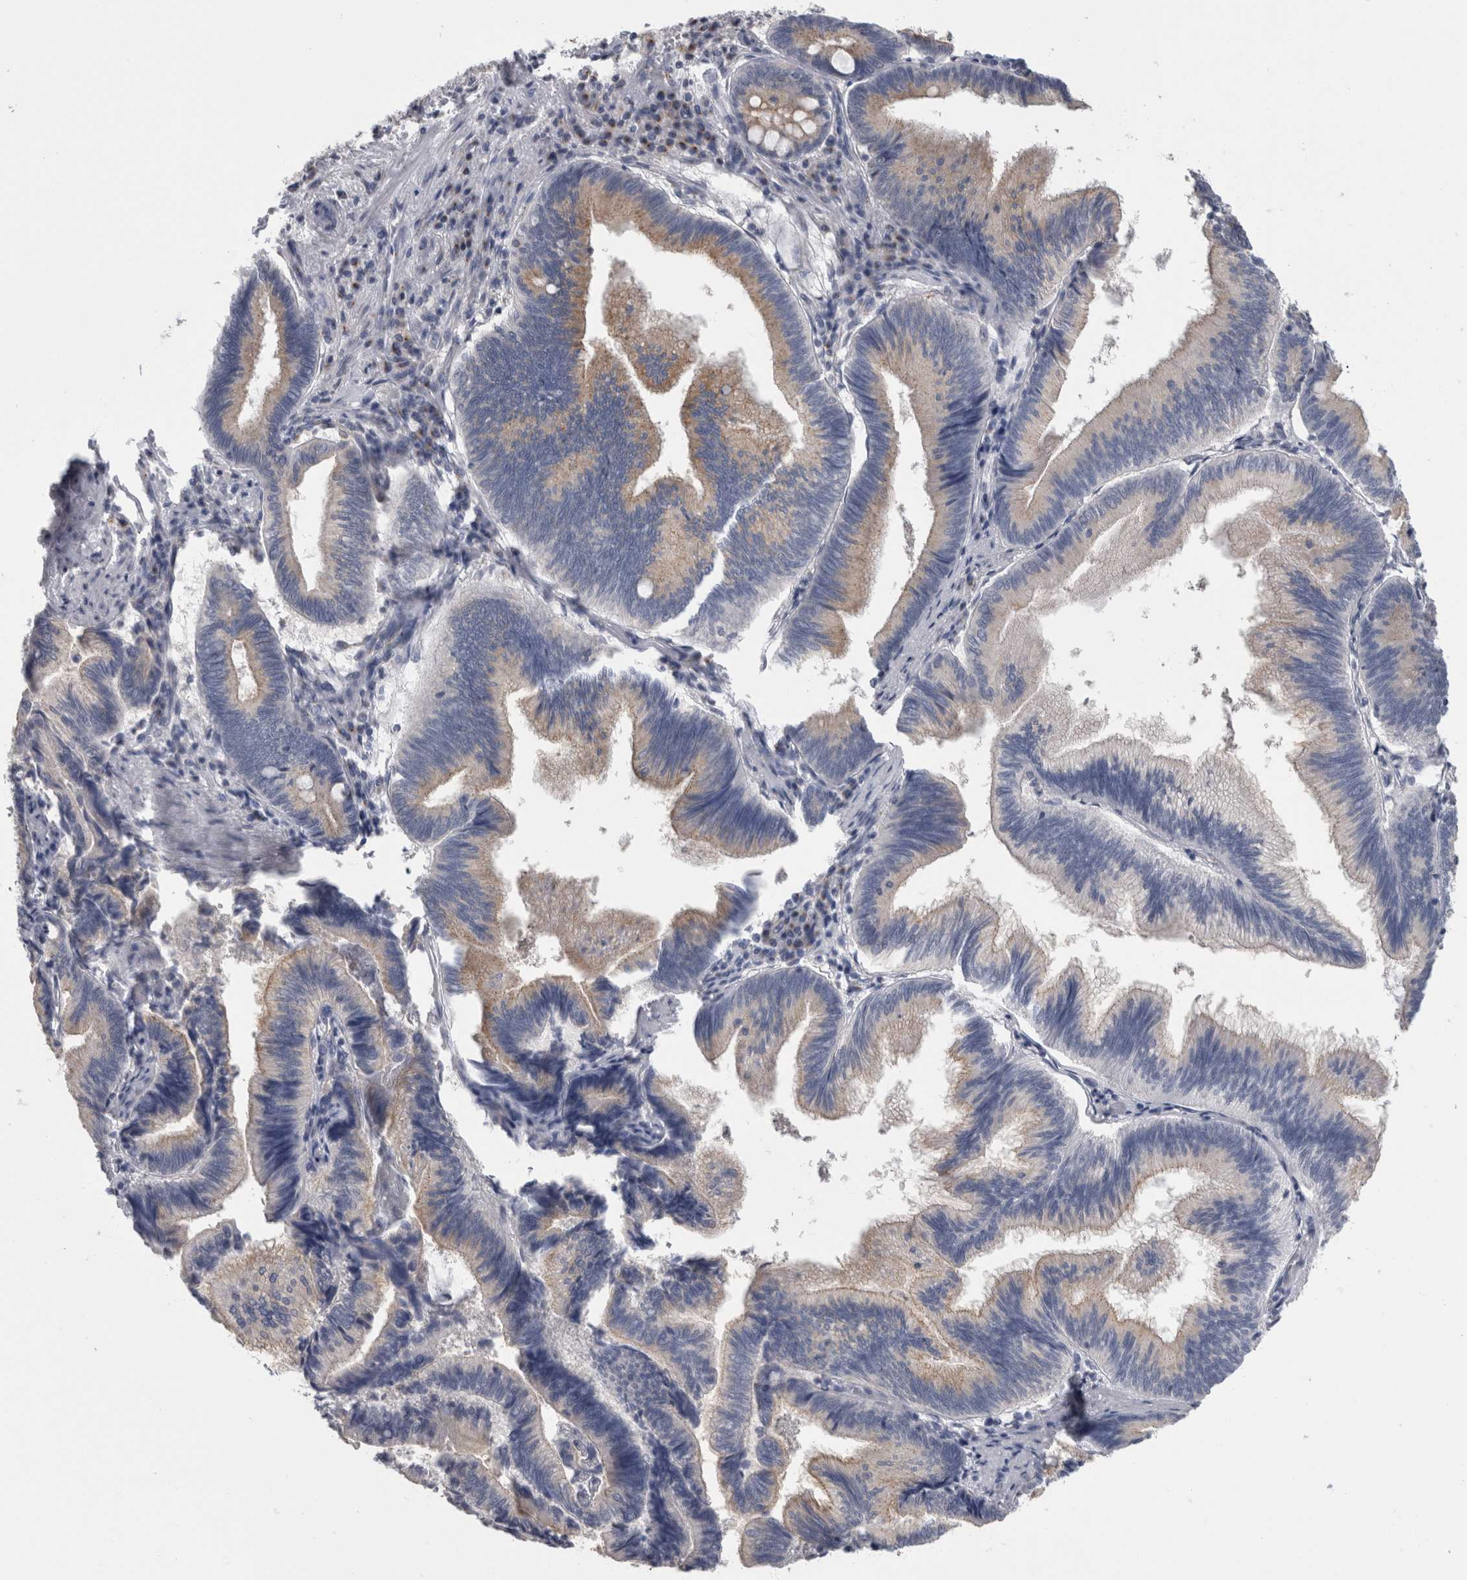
{"staining": {"intensity": "weak", "quantity": ">75%", "location": "cytoplasmic/membranous"}, "tissue": "pancreatic cancer", "cell_type": "Tumor cells", "image_type": "cancer", "snomed": [{"axis": "morphology", "description": "Adenocarcinoma, NOS"}, {"axis": "topography", "description": "Pancreas"}], "caption": "Immunohistochemistry (DAB) staining of human pancreatic cancer demonstrates weak cytoplasmic/membranous protein expression in about >75% of tumor cells. Using DAB (brown) and hematoxylin (blue) stains, captured at high magnification using brightfield microscopy.", "gene": "AKAP9", "patient": {"sex": "male", "age": 82}}